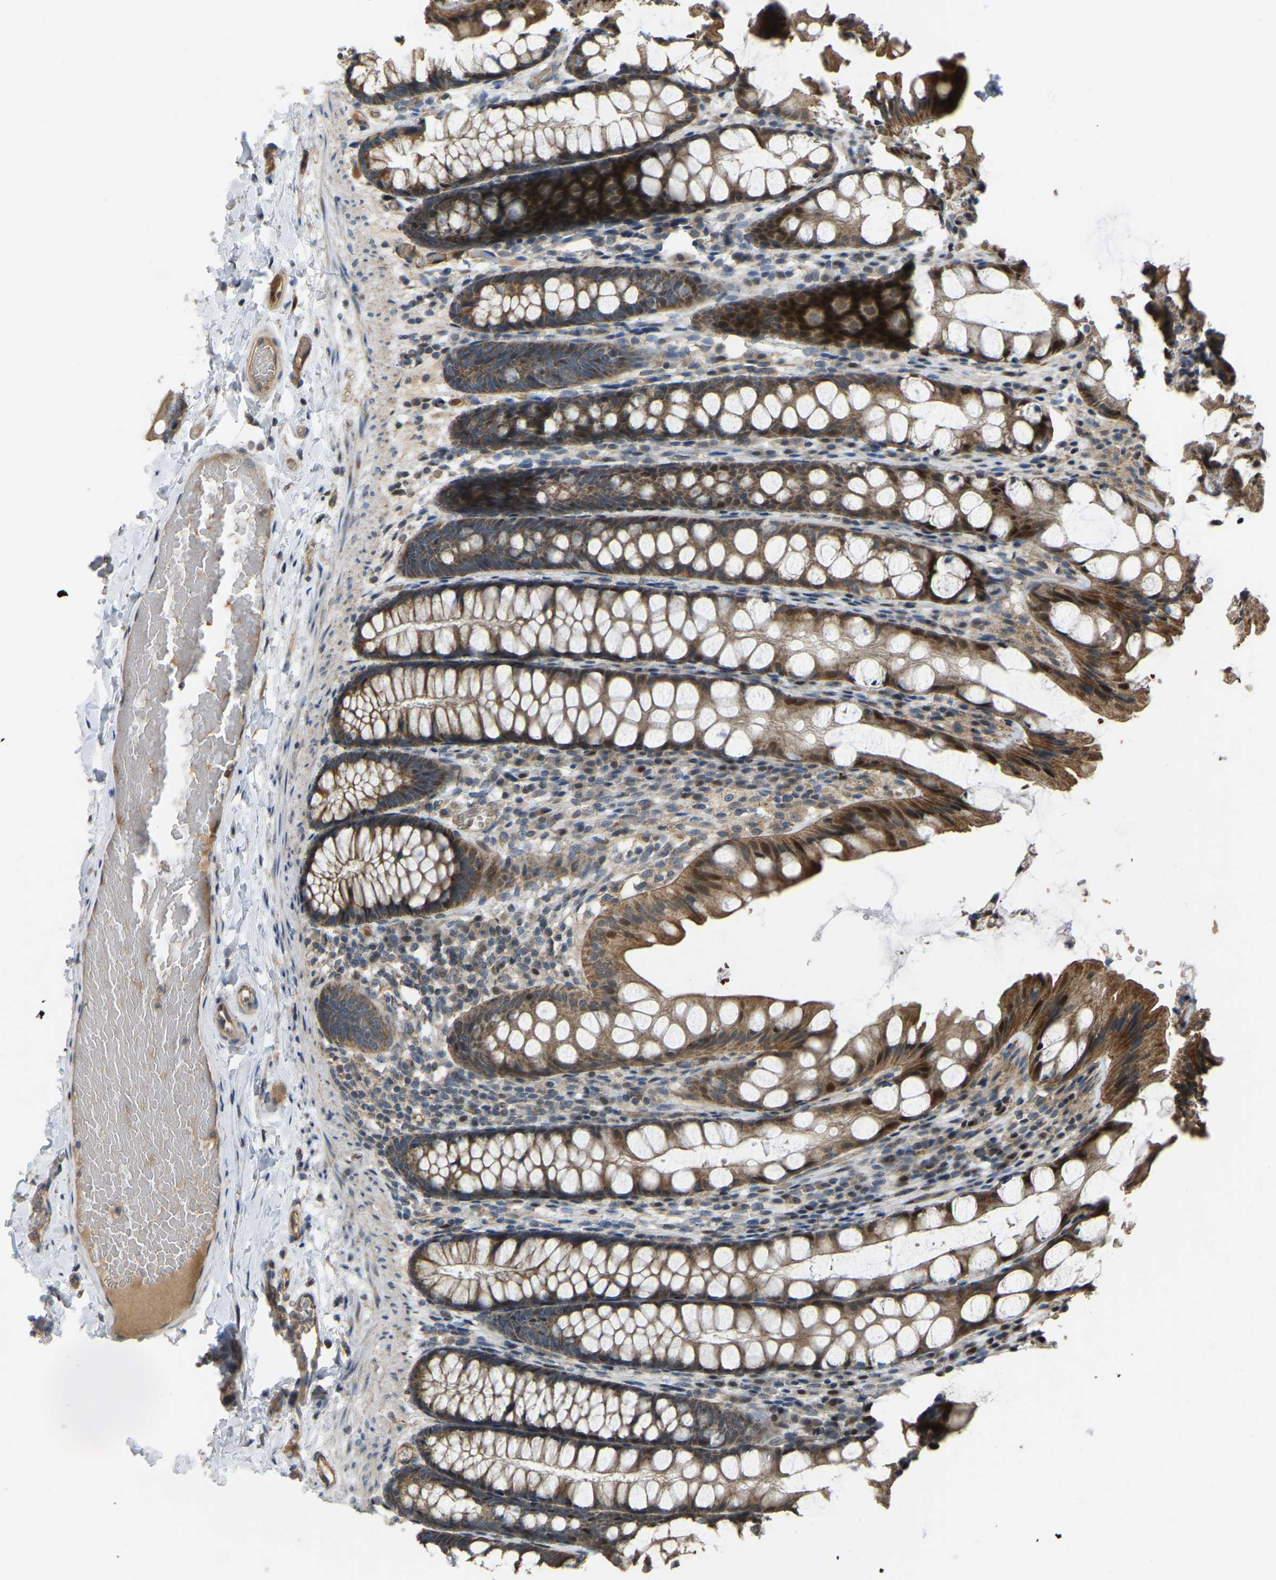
{"staining": {"intensity": "moderate", "quantity": ">75%", "location": "cytoplasmic/membranous"}, "tissue": "colon", "cell_type": "Endothelial cells", "image_type": "normal", "snomed": [{"axis": "morphology", "description": "Normal tissue, NOS"}, {"axis": "topography", "description": "Colon"}], "caption": "DAB immunohistochemical staining of unremarkable human colon exhibits moderate cytoplasmic/membranous protein expression in approximately >75% of endothelial cells. (DAB (3,3'-diaminobenzidine) IHC, brown staining for protein, blue staining for nuclei).", "gene": "C21orf91", "patient": {"sex": "male", "age": 47}}